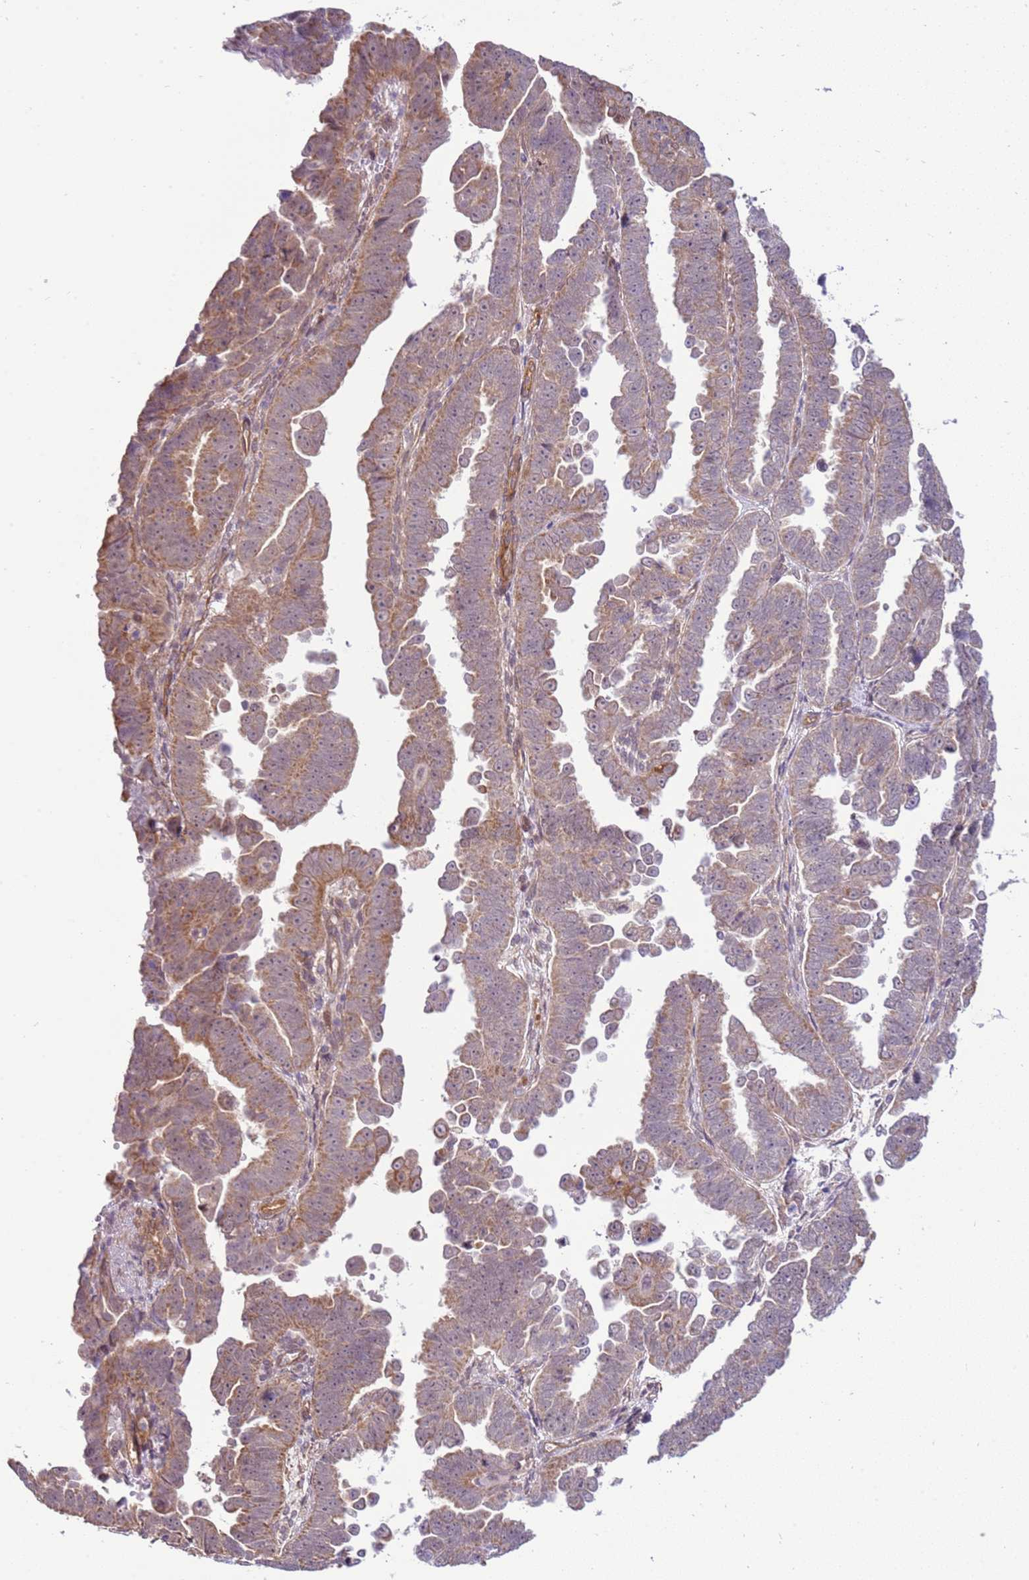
{"staining": {"intensity": "moderate", "quantity": "25%-75%", "location": "cytoplasmic/membranous"}, "tissue": "endometrial cancer", "cell_type": "Tumor cells", "image_type": "cancer", "snomed": [{"axis": "morphology", "description": "Adenocarcinoma, NOS"}, {"axis": "topography", "description": "Endometrium"}], "caption": "Moderate cytoplasmic/membranous staining is present in approximately 25%-75% of tumor cells in endometrial adenocarcinoma.", "gene": "SCARA3", "patient": {"sex": "female", "age": 75}}